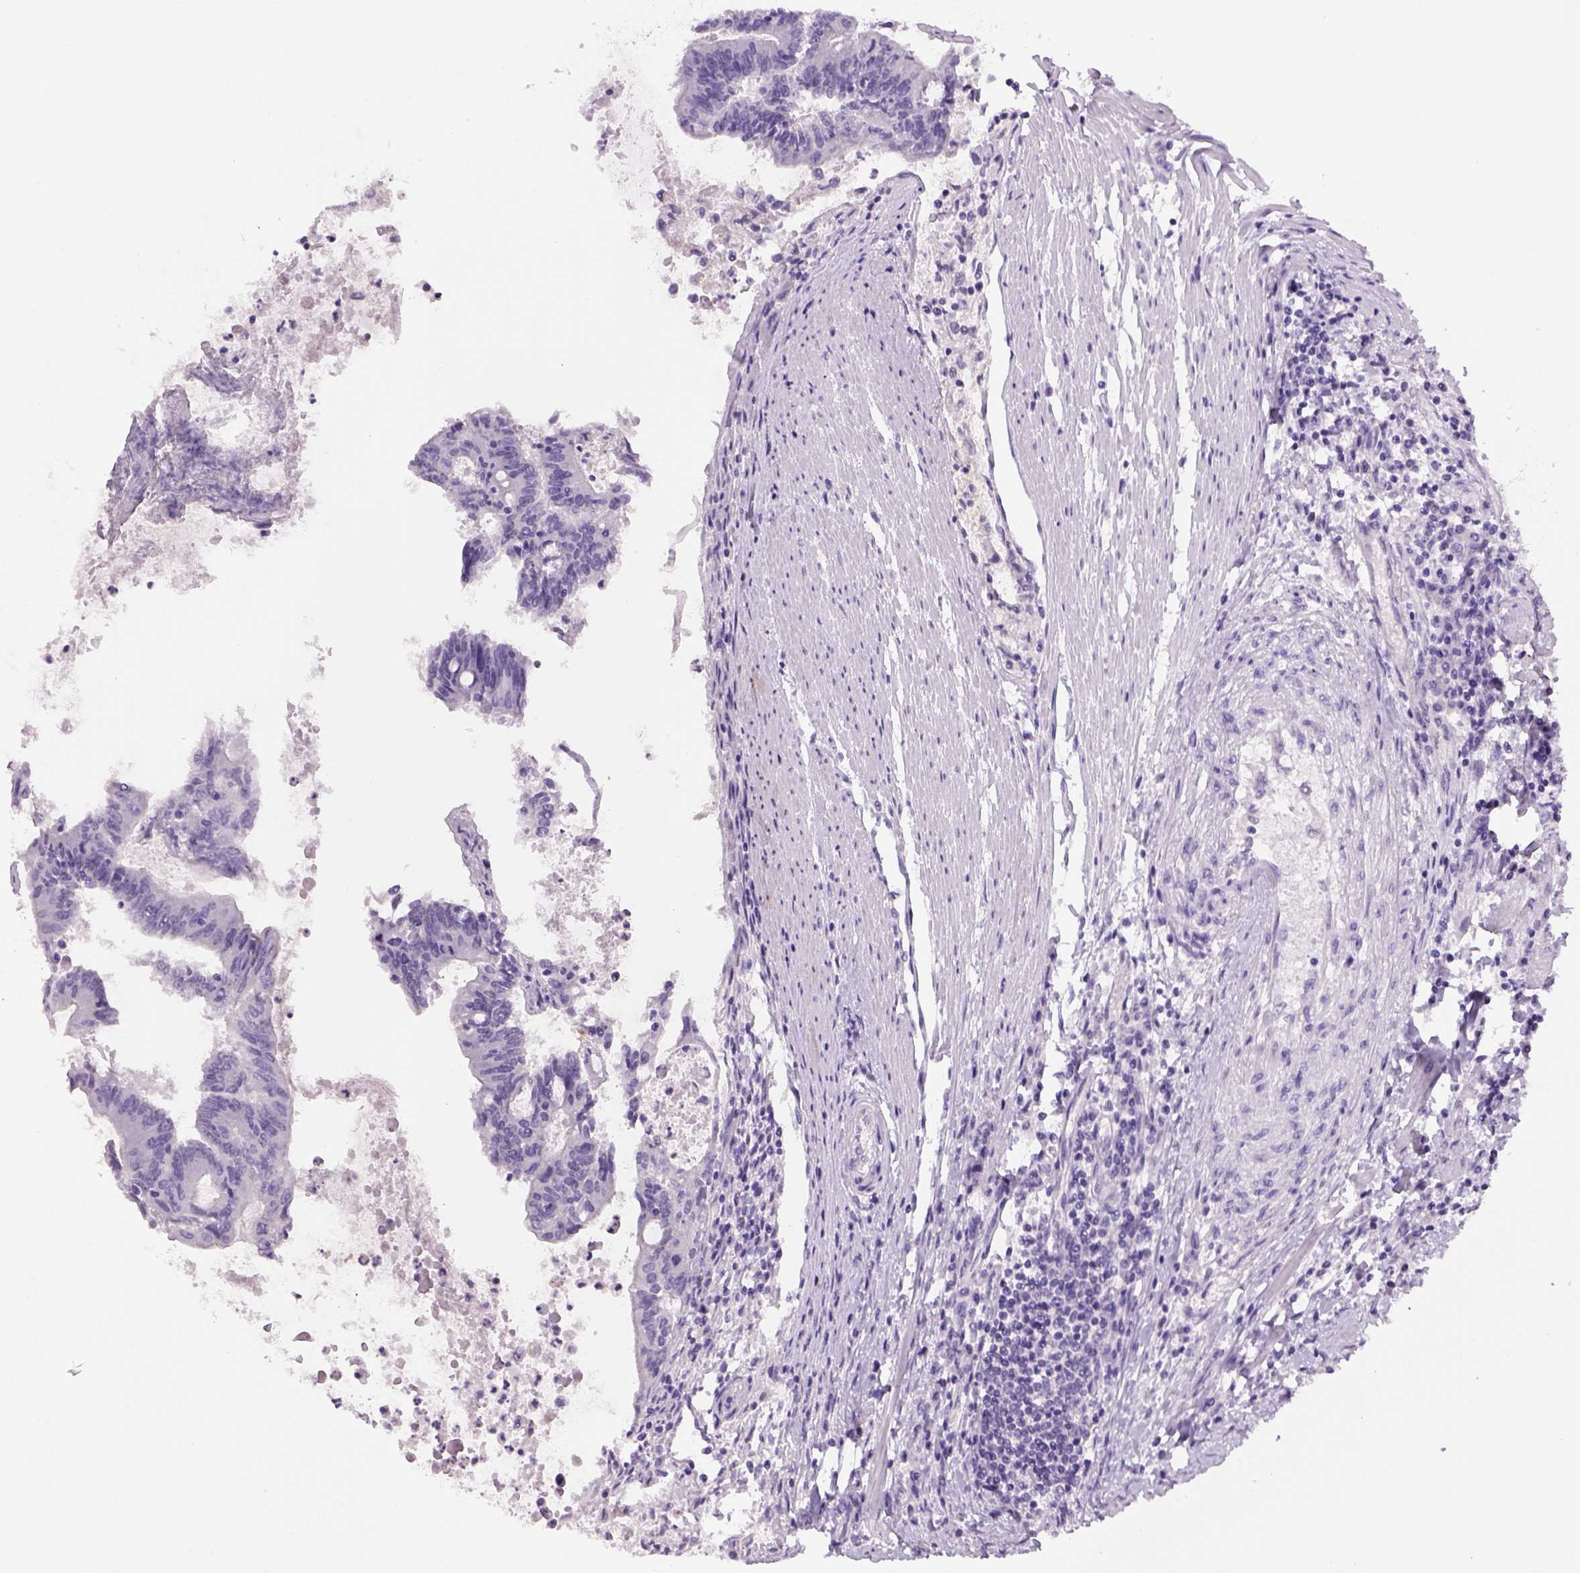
{"staining": {"intensity": "negative", "quantity": "none", "location": "none"}, "tissue": "colorectal cancer", "cell_type": "Tumor cells", "image_type": "cancer", "snomed": [{"axis": "morphology", "description": "Adenocarcinoma, NOS"}, {"axis": "topography", "description": "Colon"}], "caption": "Tumor cells show no significant positivity in colorectal adenocarcinoma. Nuclei are stained in blue.", "gene": "DBH", "patient": {"sex": "female", "age": 70}}